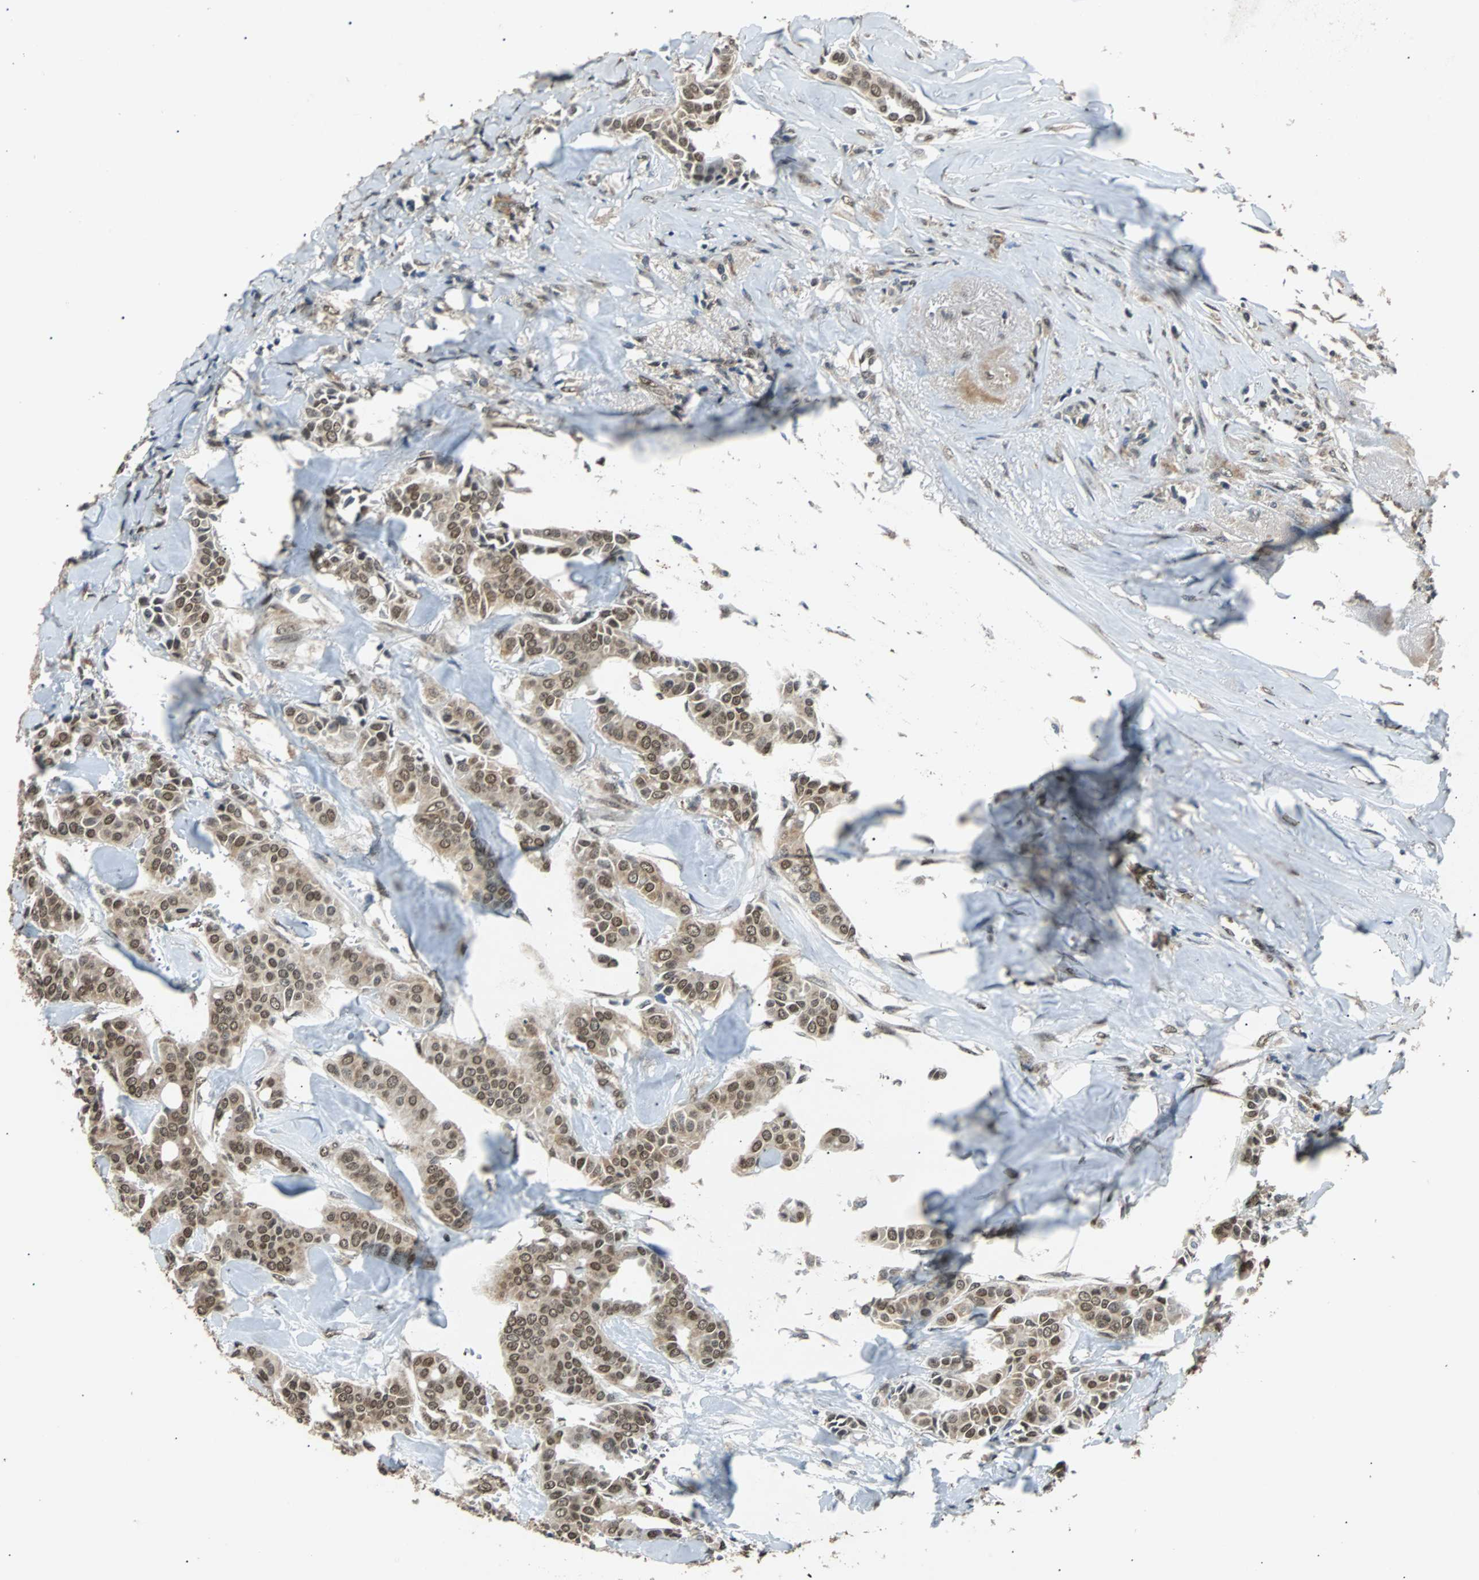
{"staining": {"intensity": "moderate", "quantity": ">75%", "location": "nuclear"}, "tissue": "head and neck cancer", "cell_type": "Tumor cells", "image_type": "cancer", "snomed": [{"axis": "morphology", "description": "Adenocarcinoma, NOS"}, {"axis": "topography", "description": "Salivary gland"}, {"axis": "topography", "description": "Head-Neck"}], "caption": "Adenocarcinoma (head and neck) stained for a protein (brown) exhibits moderate nuclear positive expression in about >75% of tumor cells.", "gene": "PHC1", "patient": {"sex": "female", "age": 59}}